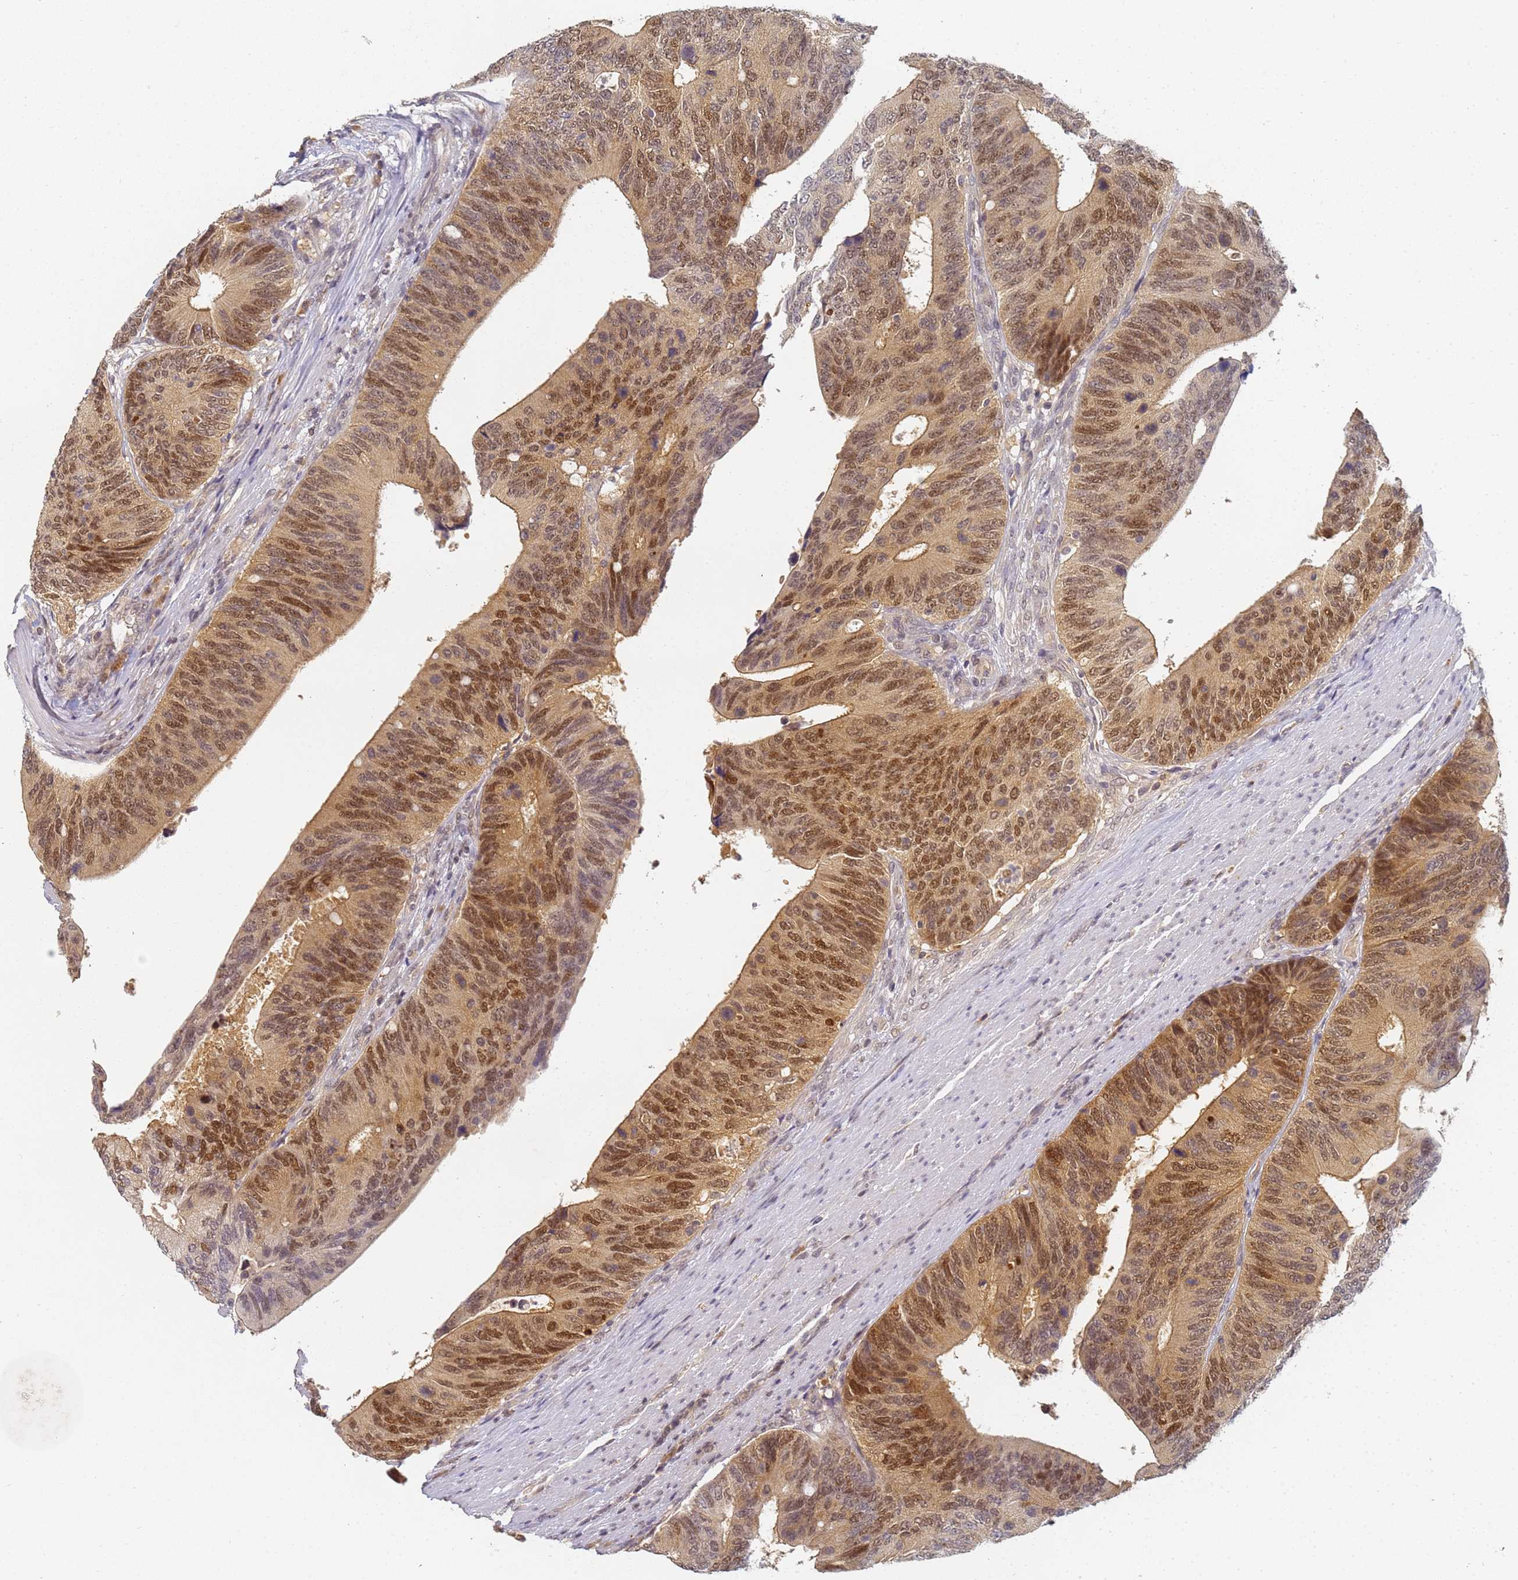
{"staining": {"intensity": "moderate", "quantity": ">75%", "location": "cytoplasmic/membranous,nuclear"}, "tissue": "colorectal cancer", "cell_type": "Tumor cells", "image_type": "cancer", "snomed": [{"axis": "morphology", "description": "Adenocarcinoma, NOS"}, {"axis": "topography", "description": "Colon"}], "caption": "Protein staining reveals moderate cytoplasmic/membranous and nuclear positivity in about >75% of tumor cells in colorectal adenocarcinoma. Using DAB (brown) and hematoxylin (blue) stains, captured at high magnification using brightfield microscopy.", "gene": "HMCES", "patient": {"sex": "male", "age": 87}}